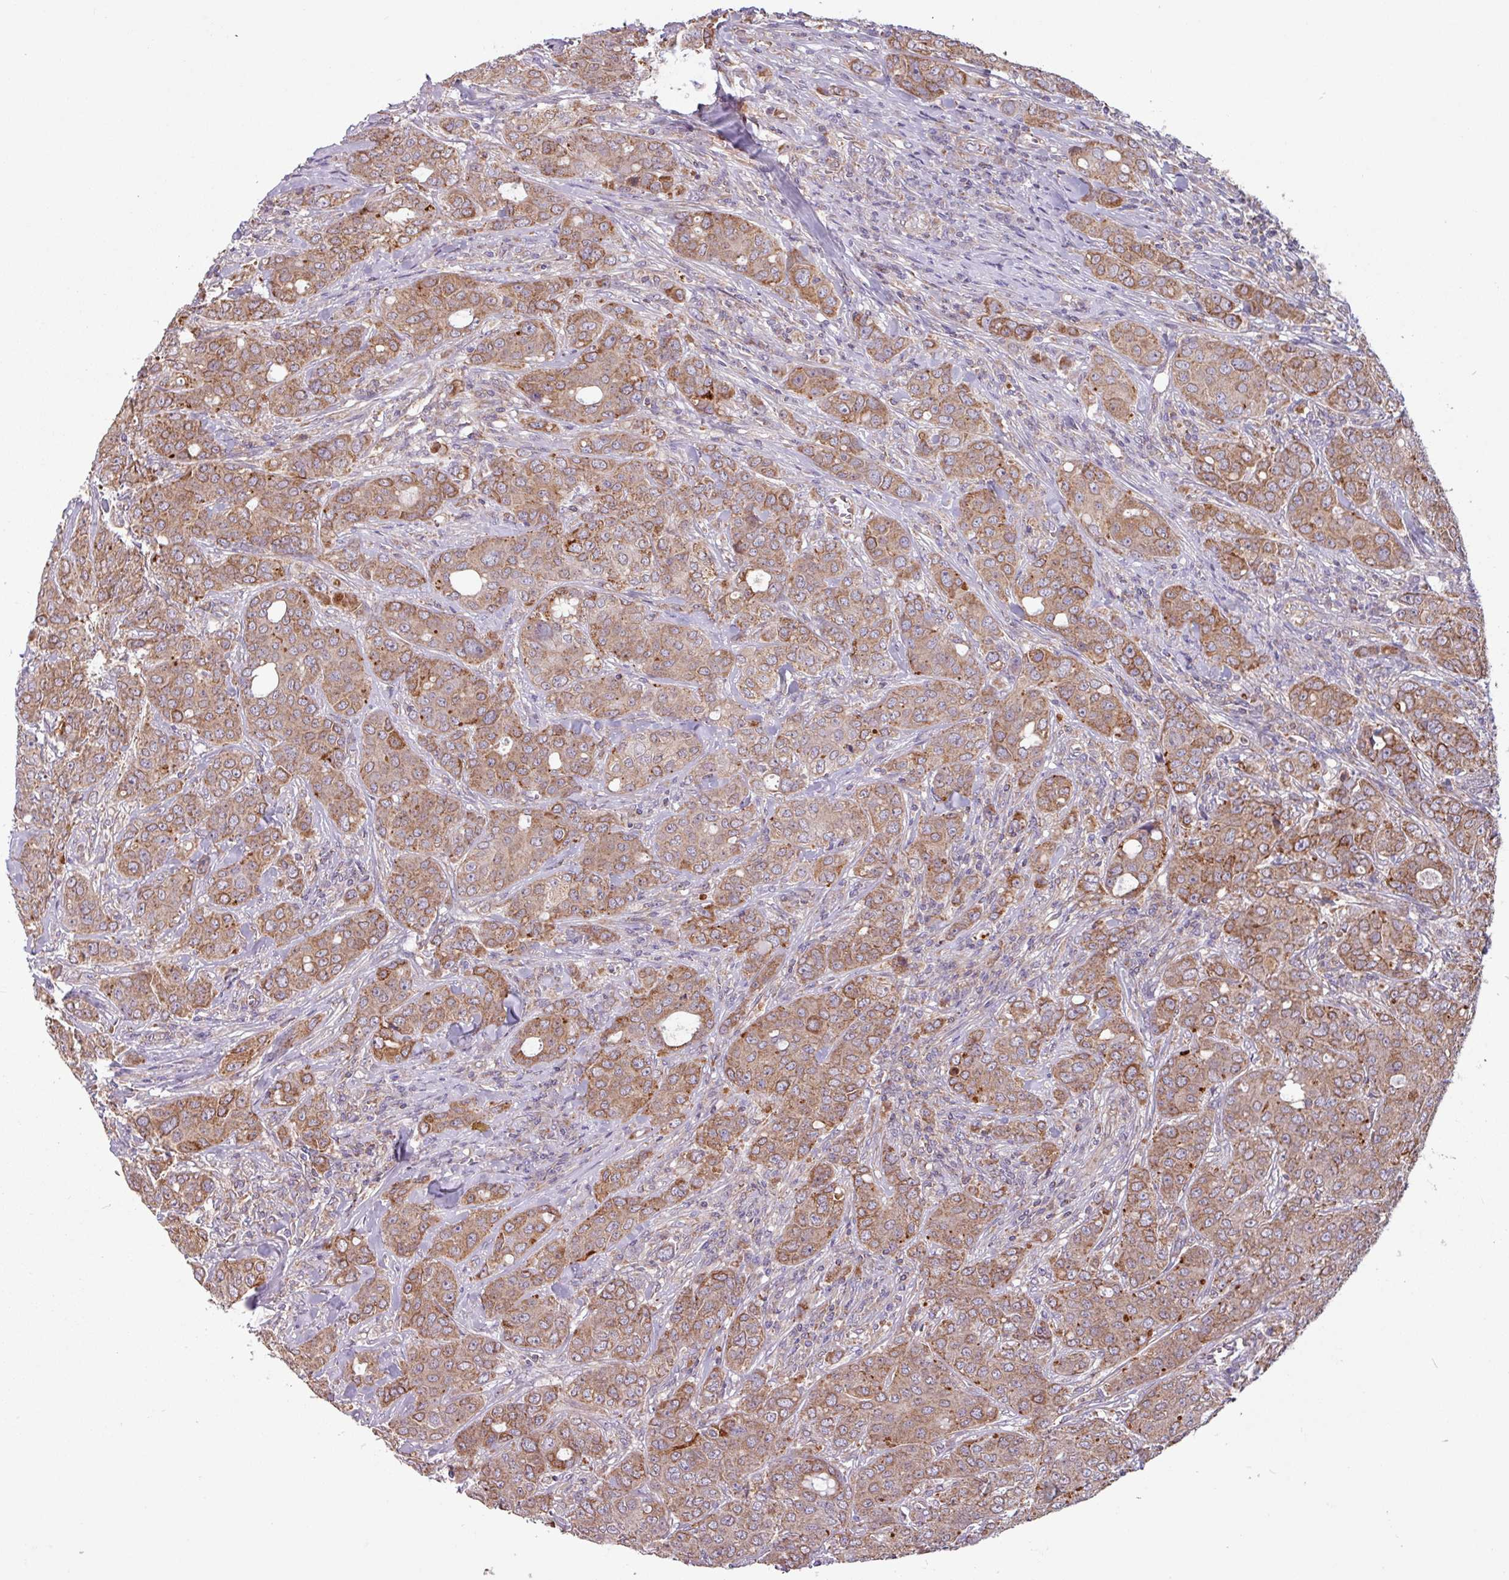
{"staining": {"intensity": "moderate", "quantity": ">75%", "location": "cytoplasmic/membranous"}, "tissue": "breast cancer", "cell_type": "Tumor cells", "image_type": "cancer", "snomed": [{"axis": "morphology", "description": "Duct carcinoma"}, {"axis": "topography", "description": "Breast"}], "caption": "Breast cancer (intraductal carcinoma) tissue displays moderate cytoplasmic/membranous positivity in approximately >75% of tumor cells, visualized by immunohistochemistry.", "gene": "CAMK1", "patient": {"sex": "female", "age": 43}}